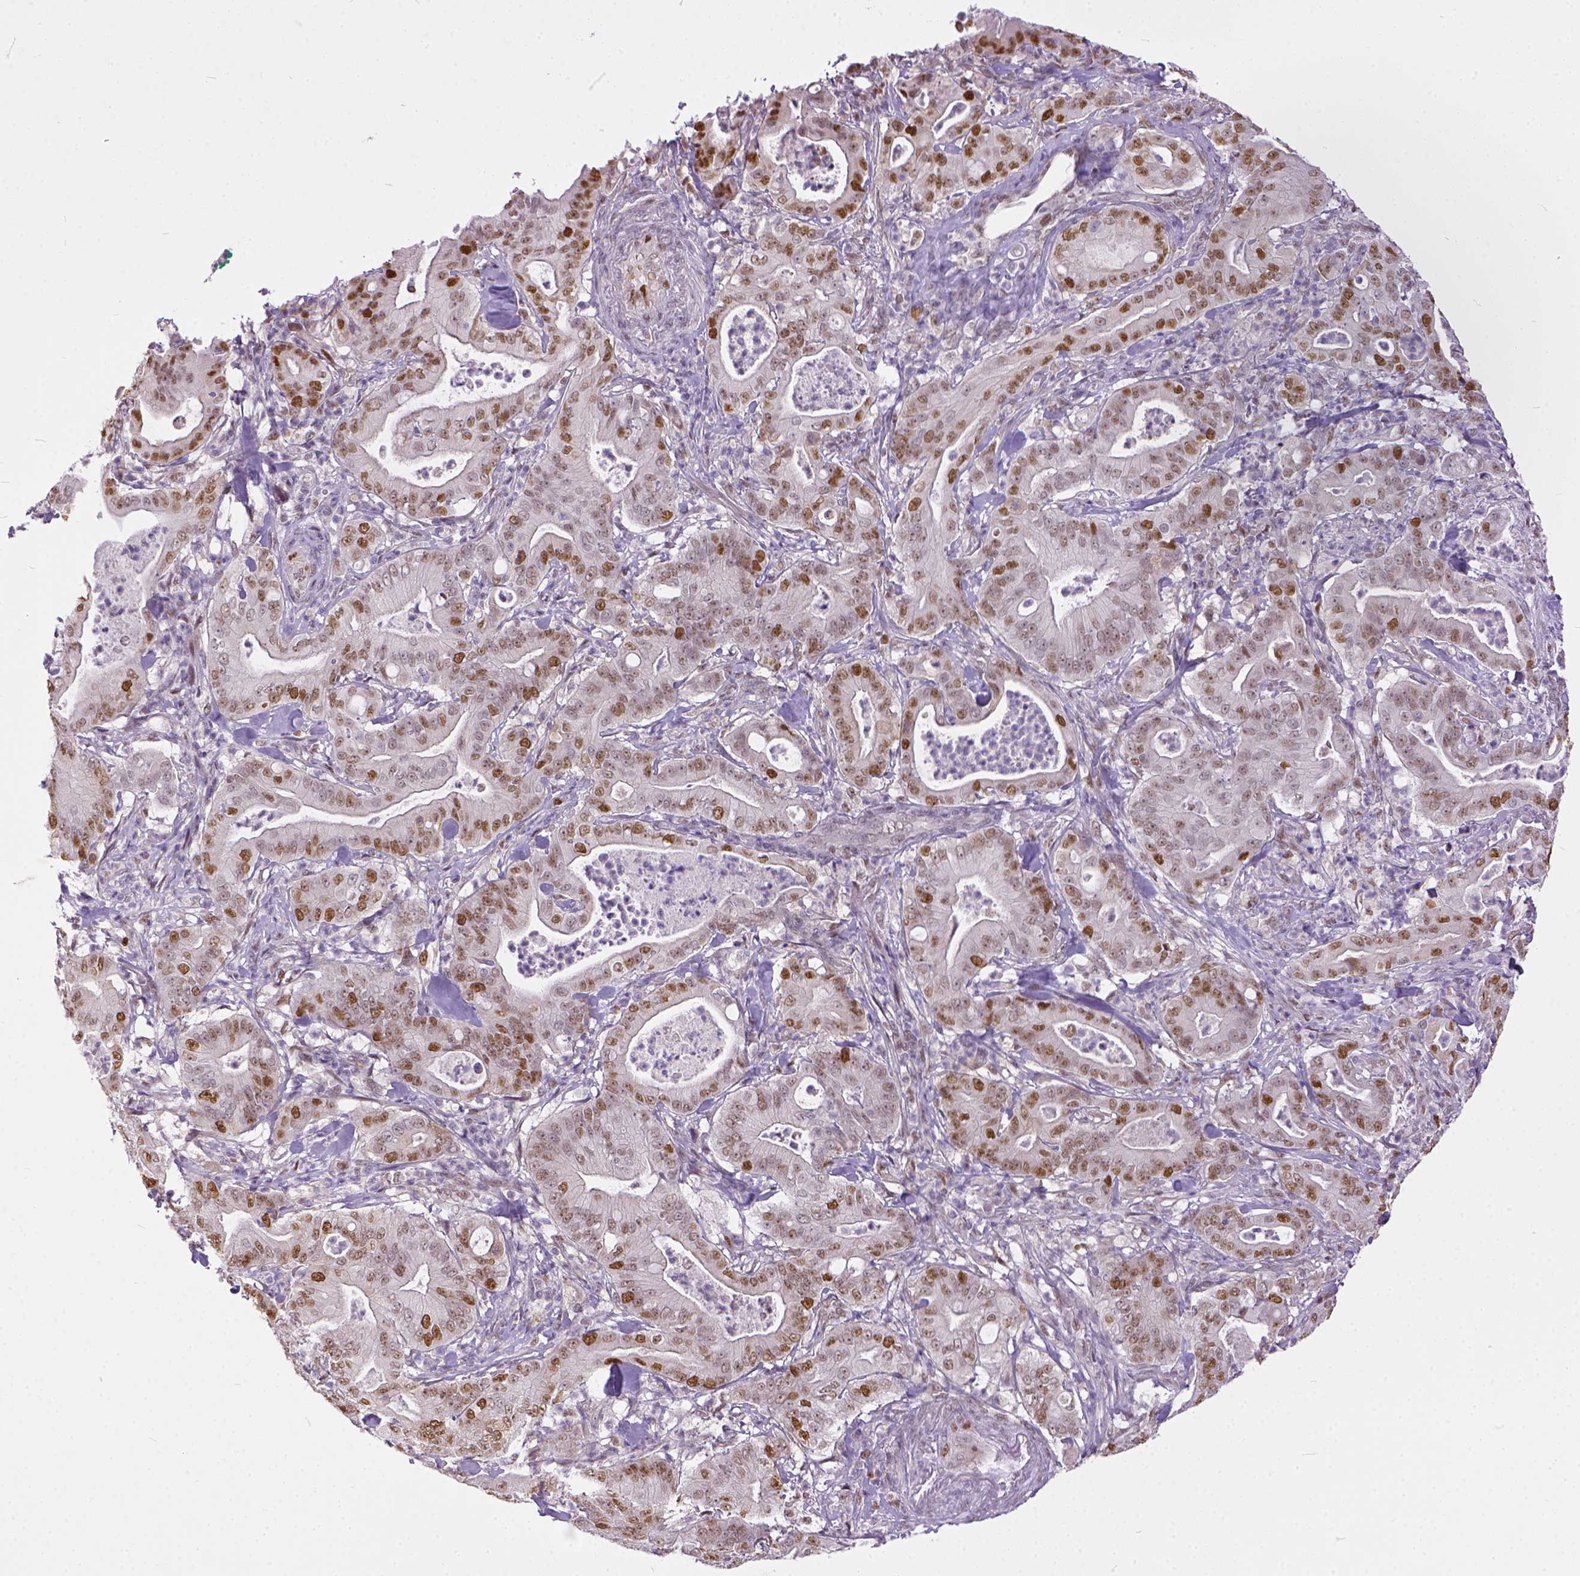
{"staining": {"intensity": "moderate", "quantity": ">75%", "location": "nuclear"}, "tissue": "pancreatic cancer", "cell_type": "Tumor cells", "image_type": "cancer", "snomed": [{"axis": "morphology", "description": "Adenocarcinoma, NOS"}, {"axis": "topography", "description": "Pancreas"}], "caption": "About >75% of tumor cells in human pancreatic adenocarcinoma display moderate nuclear protein staining as visualized by brown immunohistochemical staining.", "gene": "ERCC1", "patient": {"sex": "male", "age": 71}}